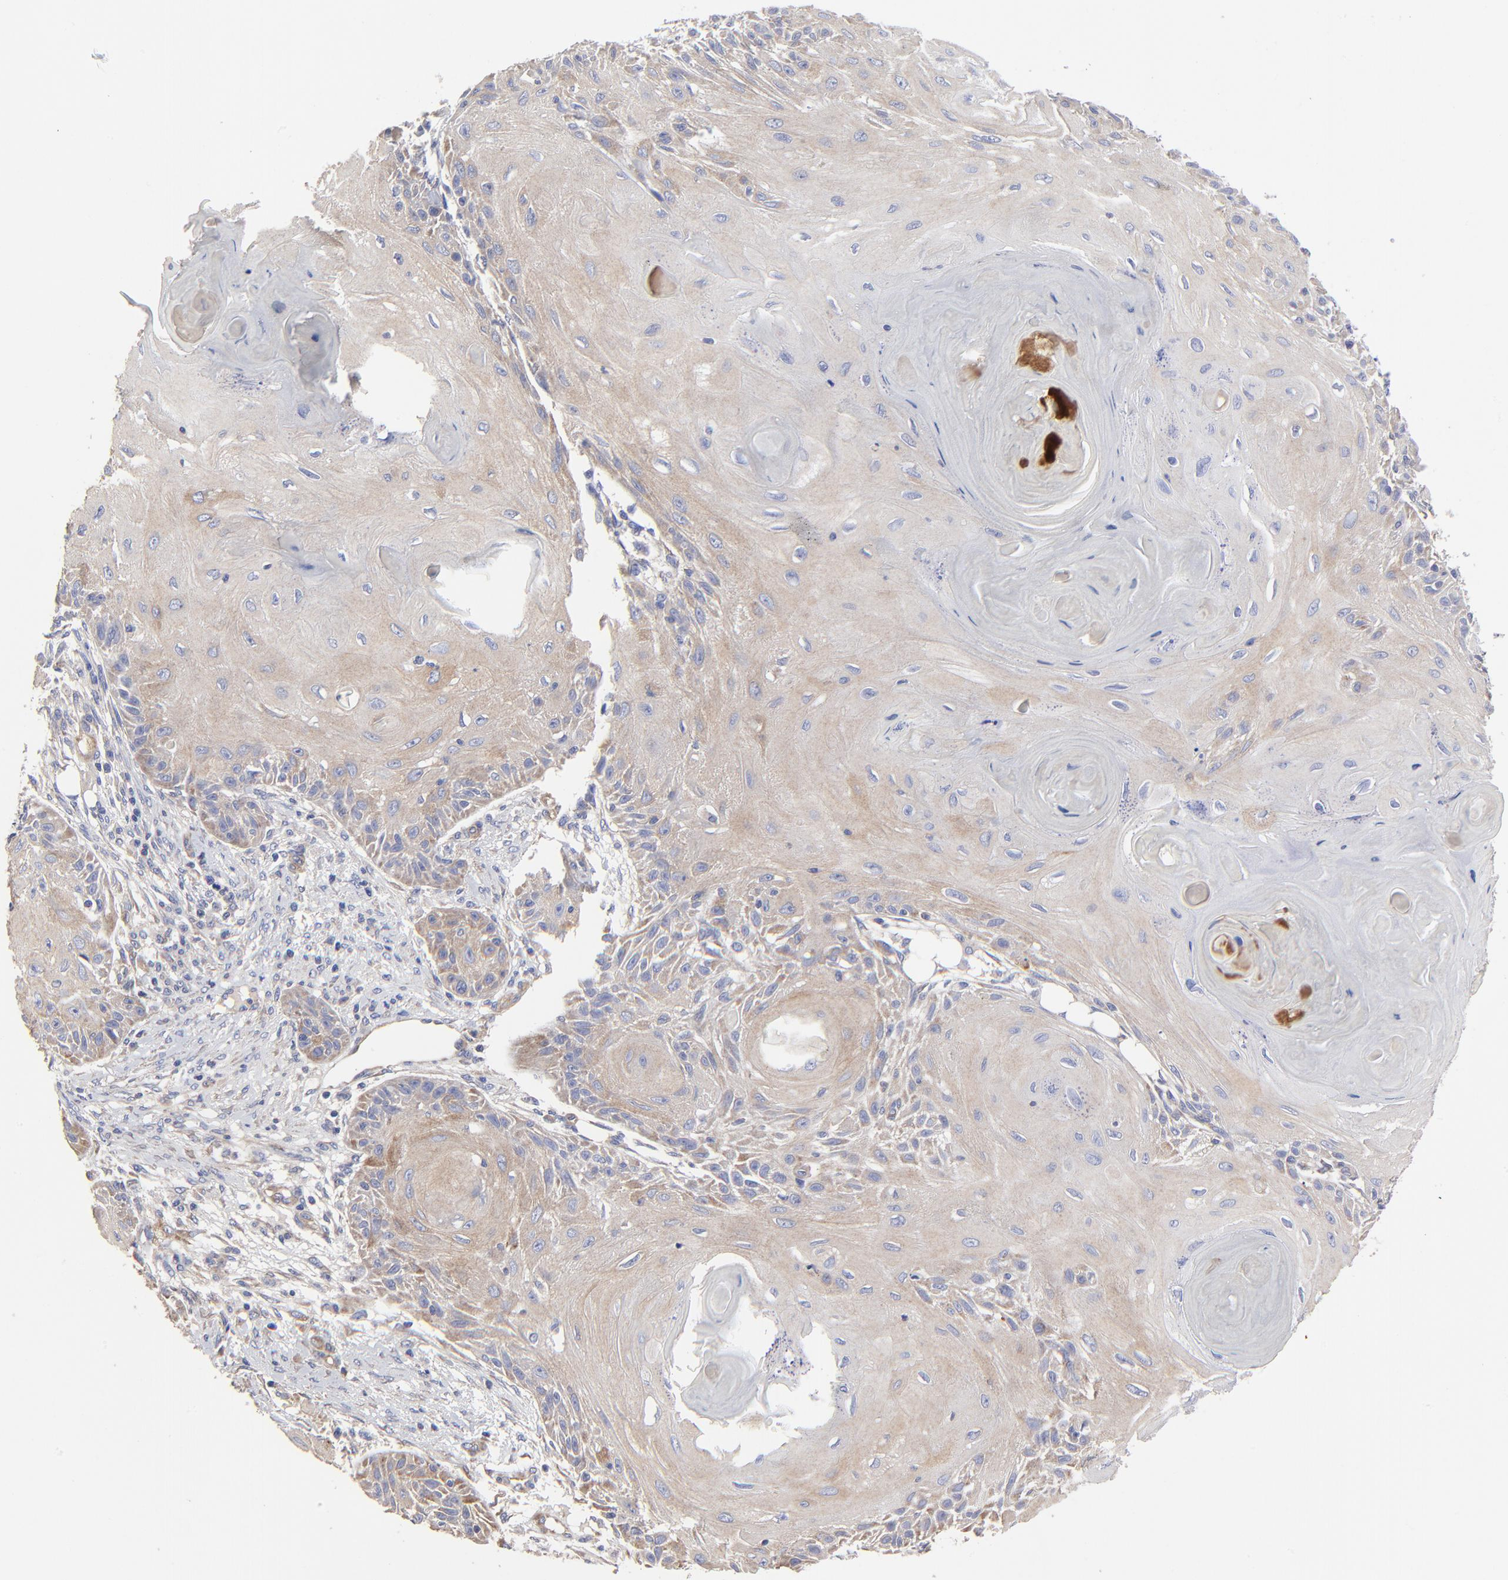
{"staining": {"intensity": "moderate", "quantity": ">75%", "location": "cytoplasmic/membranous"}, "tissue": "skin cancer", "cell_type": "Tumor cells", "image_type": "cancer", "snomed": [{"axis": "morphology", "description": "Squamous cell carcinoma, NOS"}, {"axis": "topography", "description": "Skin"}], "caption": "Moderate cytoplasmic/membranous expression for a protein is seen in approximately >75% of tumor cells of skin cancer using IHC.", "gene": "SULF2", "patient": {"sex": "female", "age": 88}}